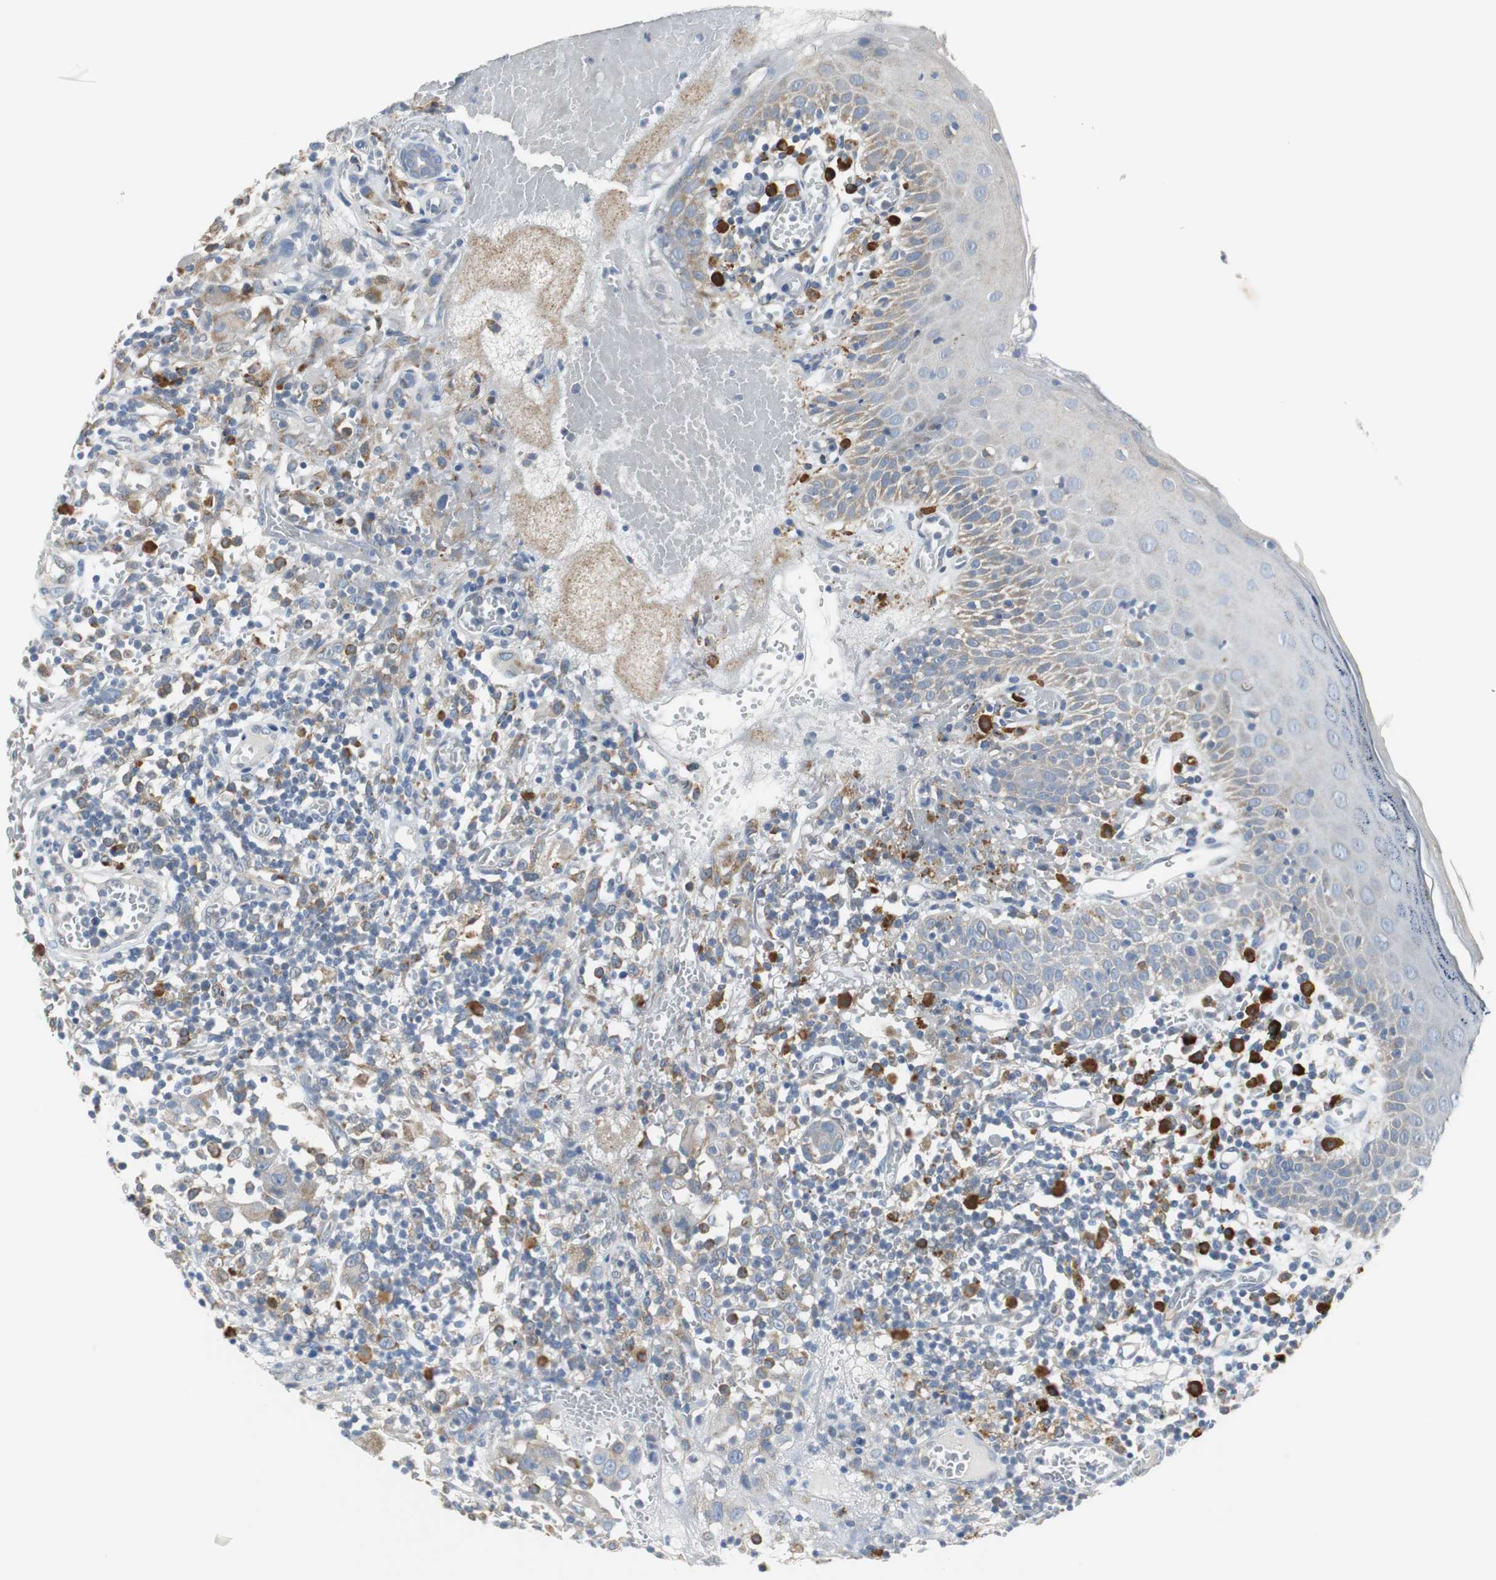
{"staining": {"intensity": "weak", "quantity": "<25%", "location": "cytoplasmic/membranous"}, "tissue": "thyroid cancer", "cell_type": "Tumor cells", "image_type": "cancer", "snomed": [{"axis": "morphology", "description": "Carcinoma, NOS"}, {"axis": "topography", "description": "Thyroid gland"}], "caption": "An image of carcinoma (thyroid) stained for a protein reveals no brown staining in tumor cells.", "gene": "PDIA4", "patient": {"sex": "female", "age": 77}}